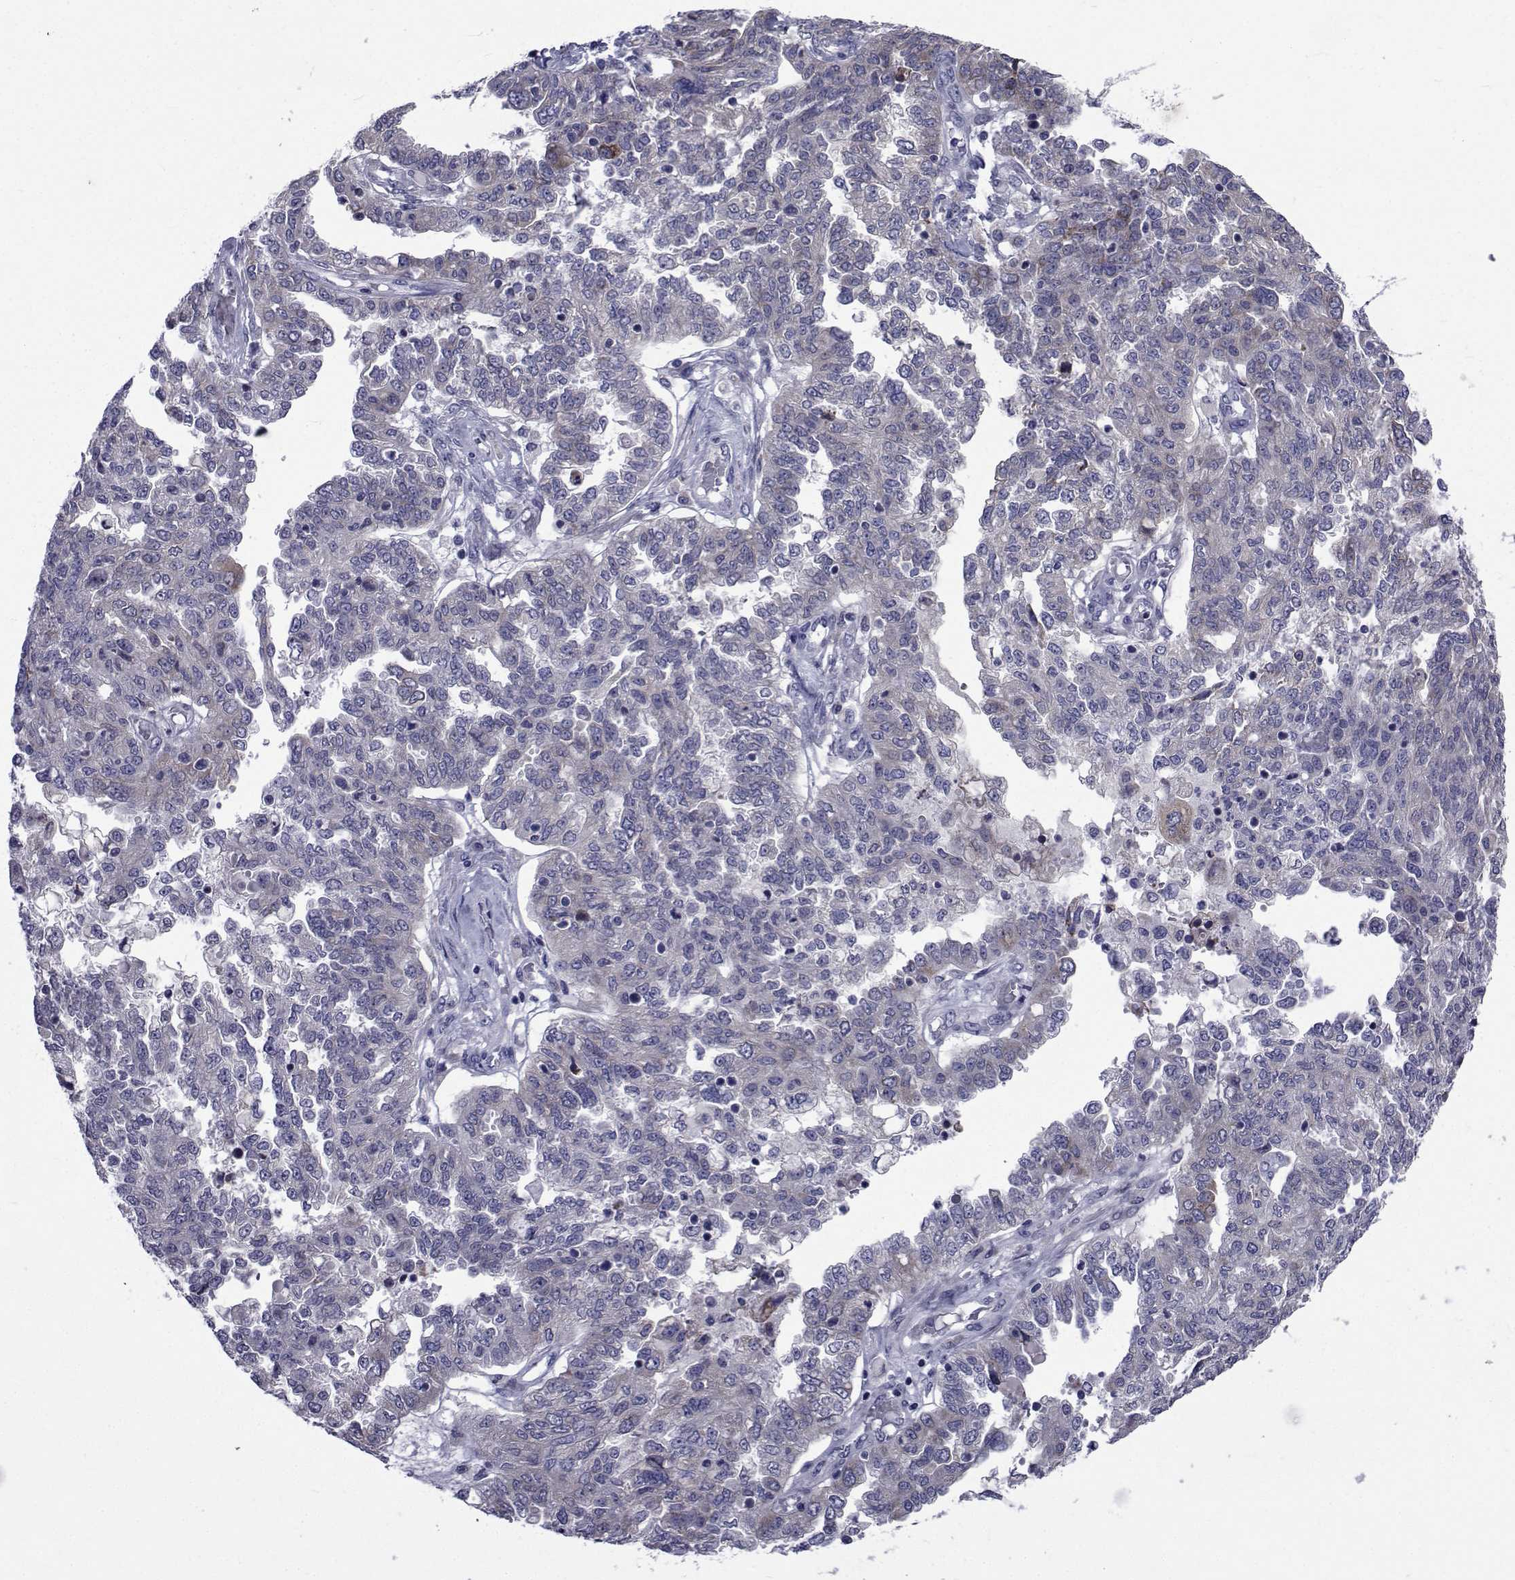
{"staining": {"intensity": "weak", "quantity": "25%-75%", "location": "cytoplasmic/membranous"}, "tissue": "ovarian cancer", "cell_type": "Tumor cells", "image_type": "cancer", "snomed": [{"axis": "morphology", "description": "Cystadenocarcinoma, serous, NOS"}, {"axis": "topography", "description": "Ovary"}], "caption": "Human ovarian cancer stained with a brown dye displays weak cytoplasmic/membranous positive positivity in about 25%-75% of tumor cells.", "gene": "ROPN1", "patient": {"sex": "female", "age": 67}}